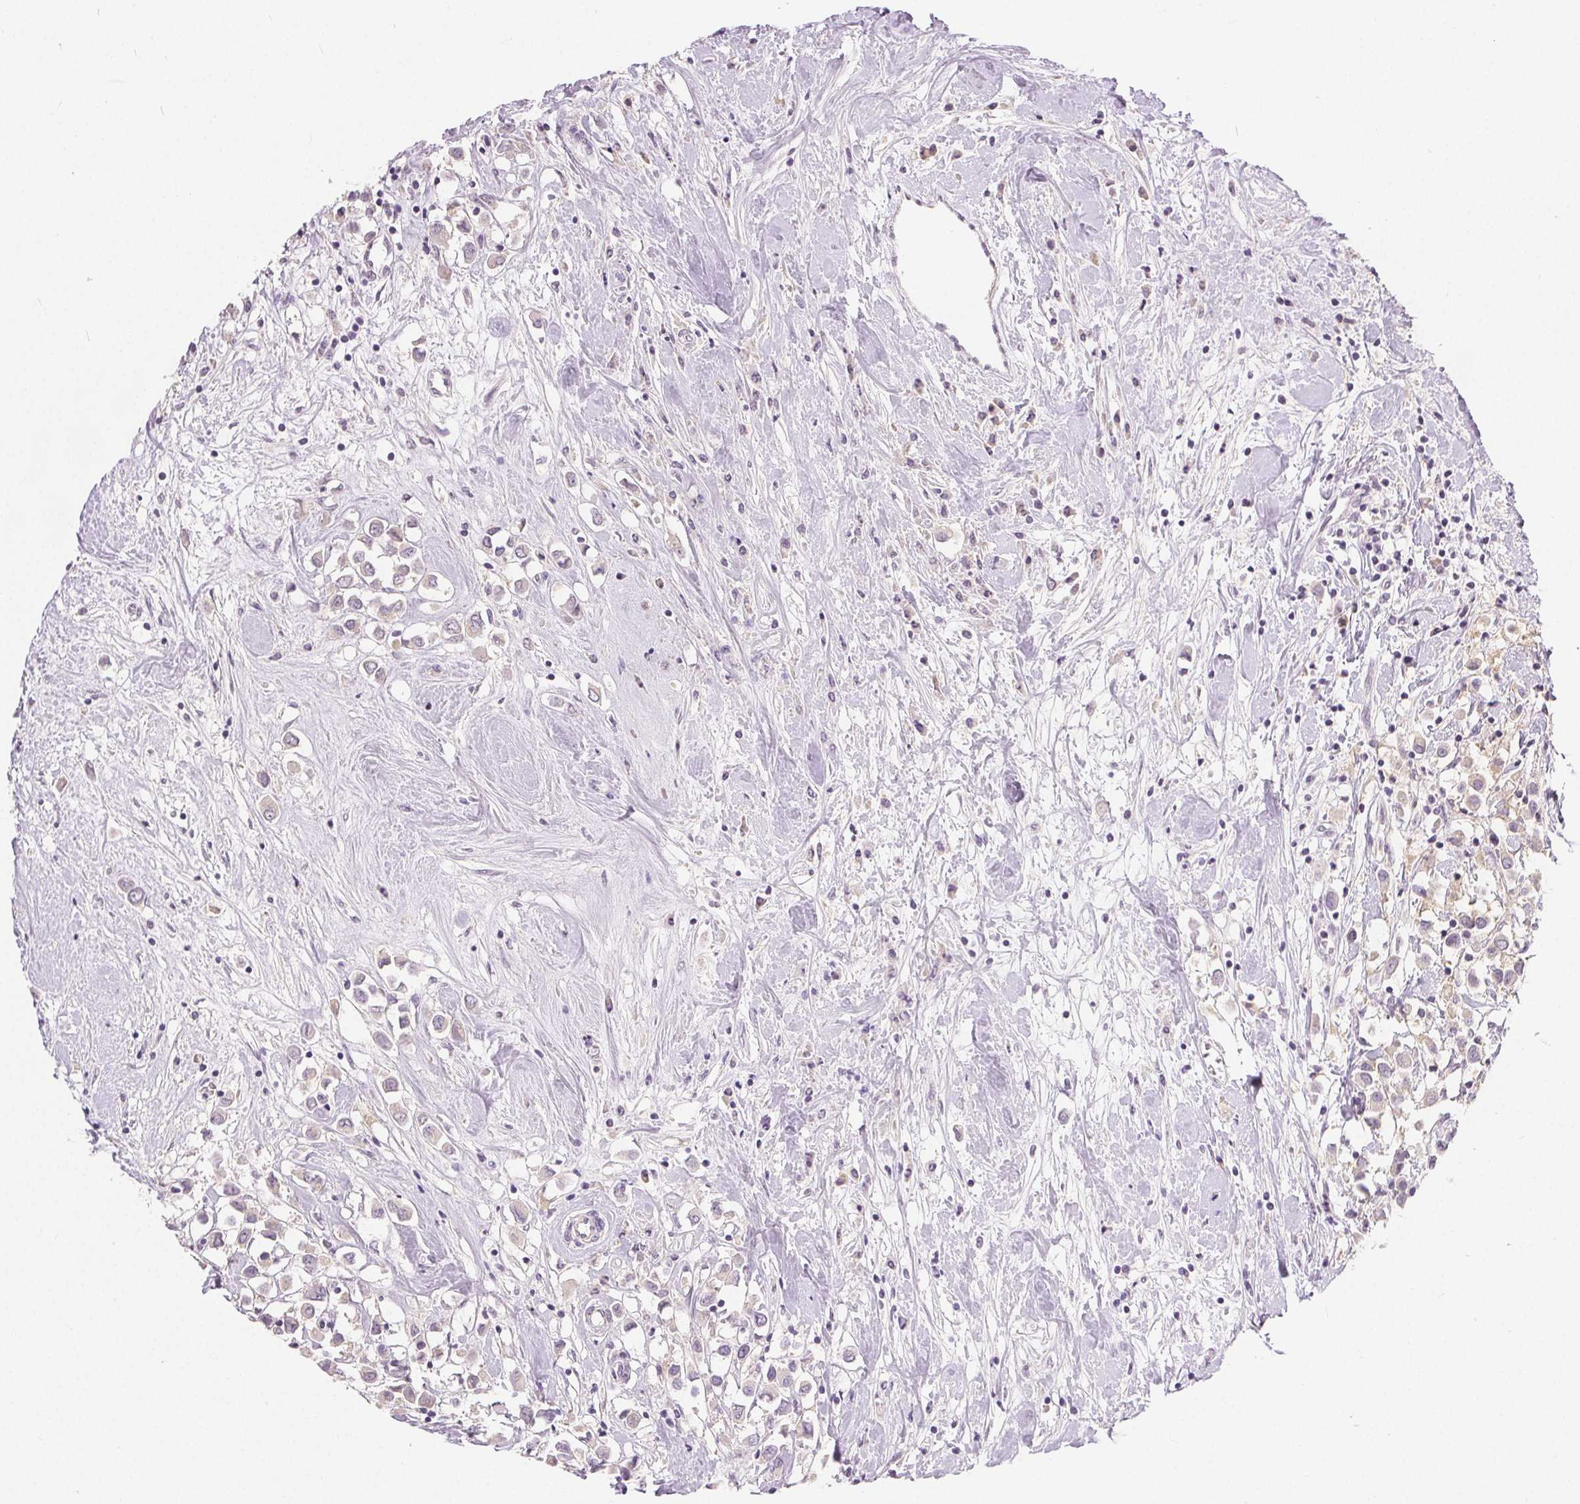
{"staining": {"intensity": "negative", "quantity": "none", "location": "none"}, "tissue": "breast cancer", "cell_type": "Tumor cells", "image_type": "cancer", "snomed": [{"axis": "morphology", "description": "Duct carcinoma"}, {"axis": "topography", "description": "Breast"}], "caption": "The histopathology image shows no staining of tumor cells in breast cancer (invasive ductal carcinoma).", "gene": "CA12", "patient": {"sex": "female", "age": 61}}